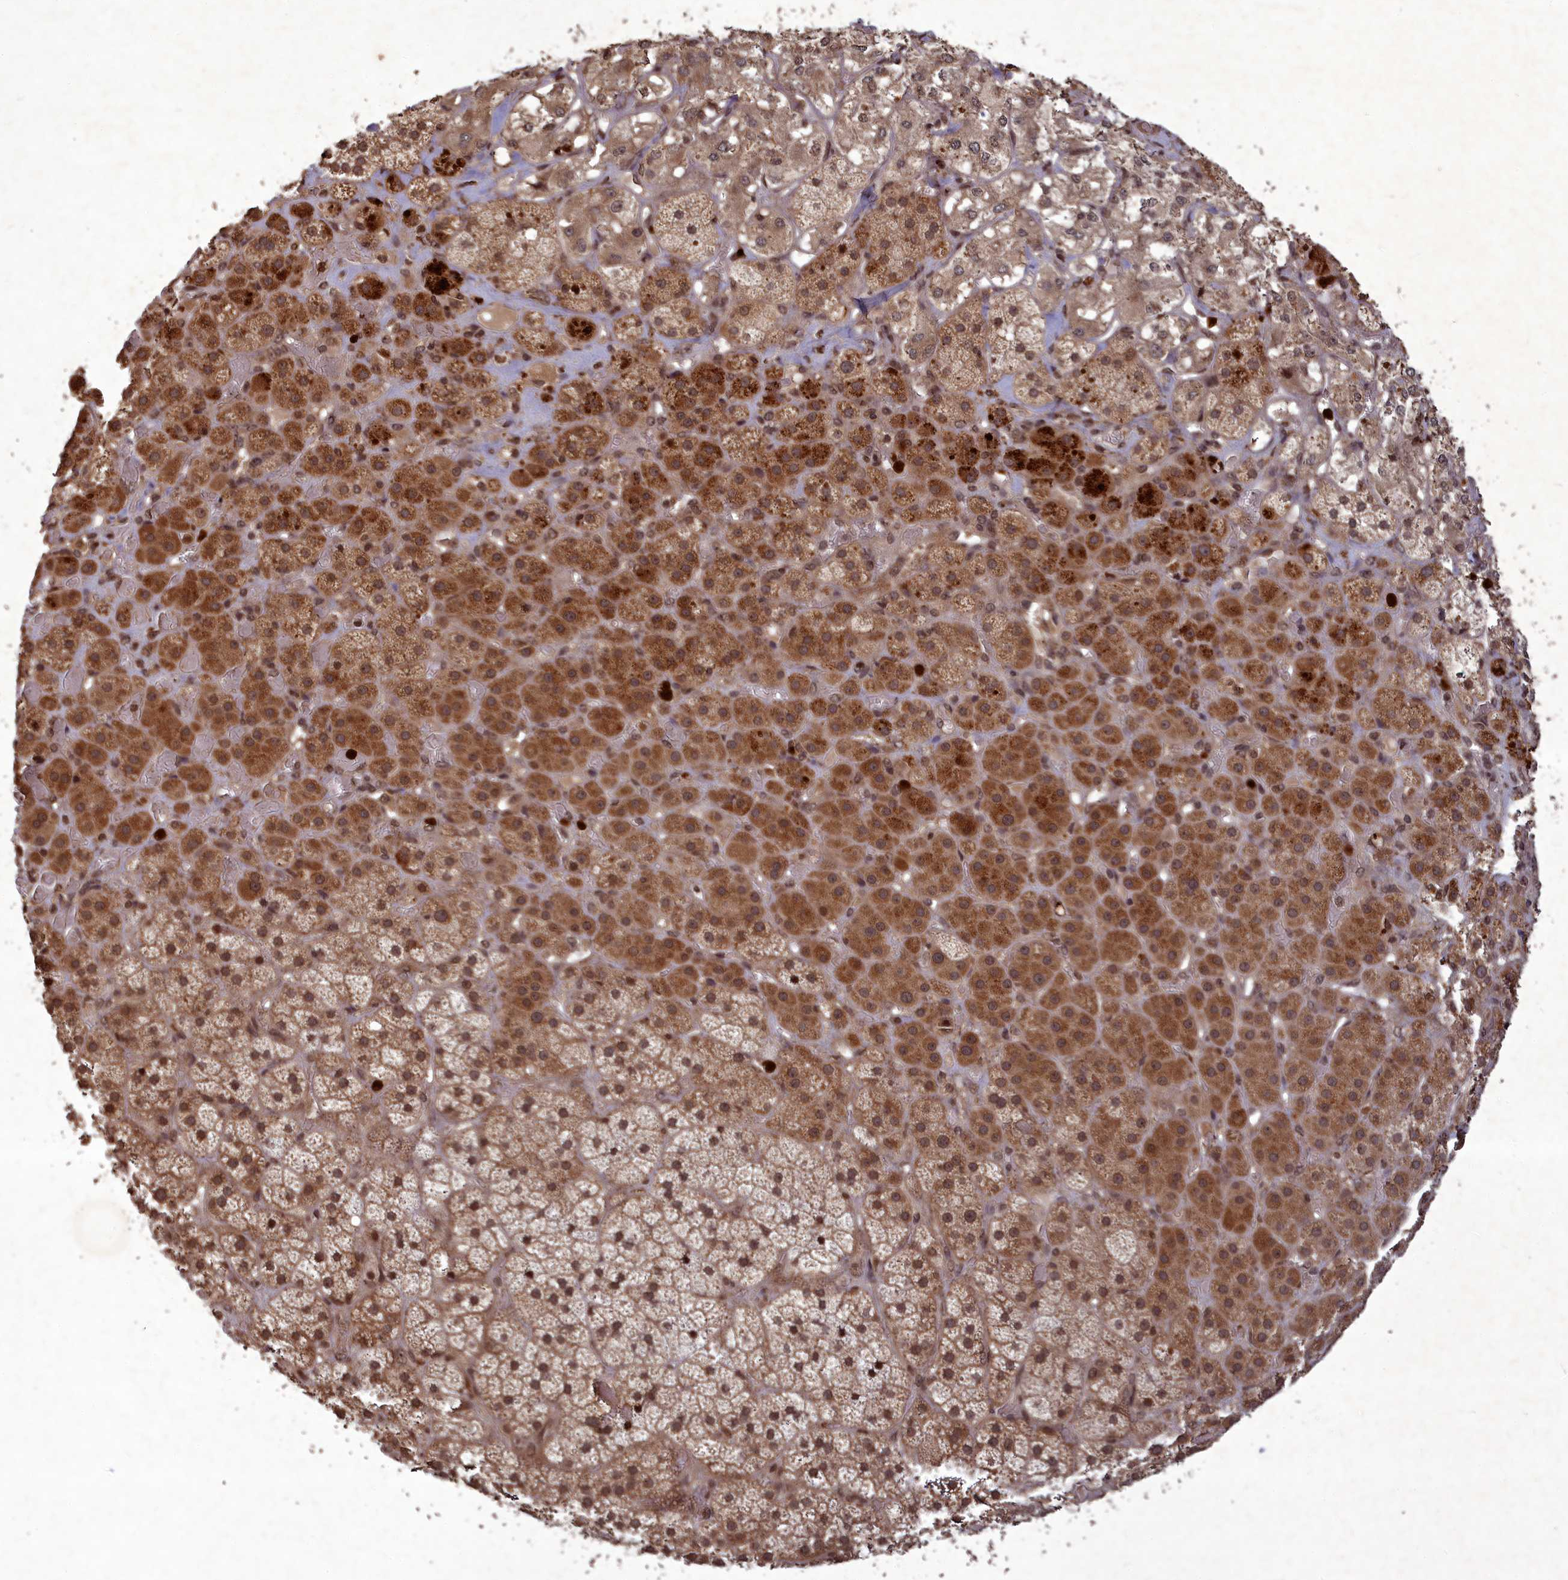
{"staining": {"intensity": "moderate", "quantity": ">75%", "location": "cytoplasmic/membranous,nuclear"}, "tissue": "adrenal gland", "cell_type": "Glandular cells", "image_type": "normal", "snomed": [{"axis": "morphology", "description": "Normal tissue, NOS"}, {"axis": "topography", "description": "Adrenal gland"}], "caption": "IHC histopathology image of unremarkable human adrenal gland stained for a protein (brown), which exhibits medium levels of moderate cytoplasmic/membranous,nuclear expression in about >75% of glandular cells.", "gene": "SRMS", "patient": {"sex": "male", "age": 57}}